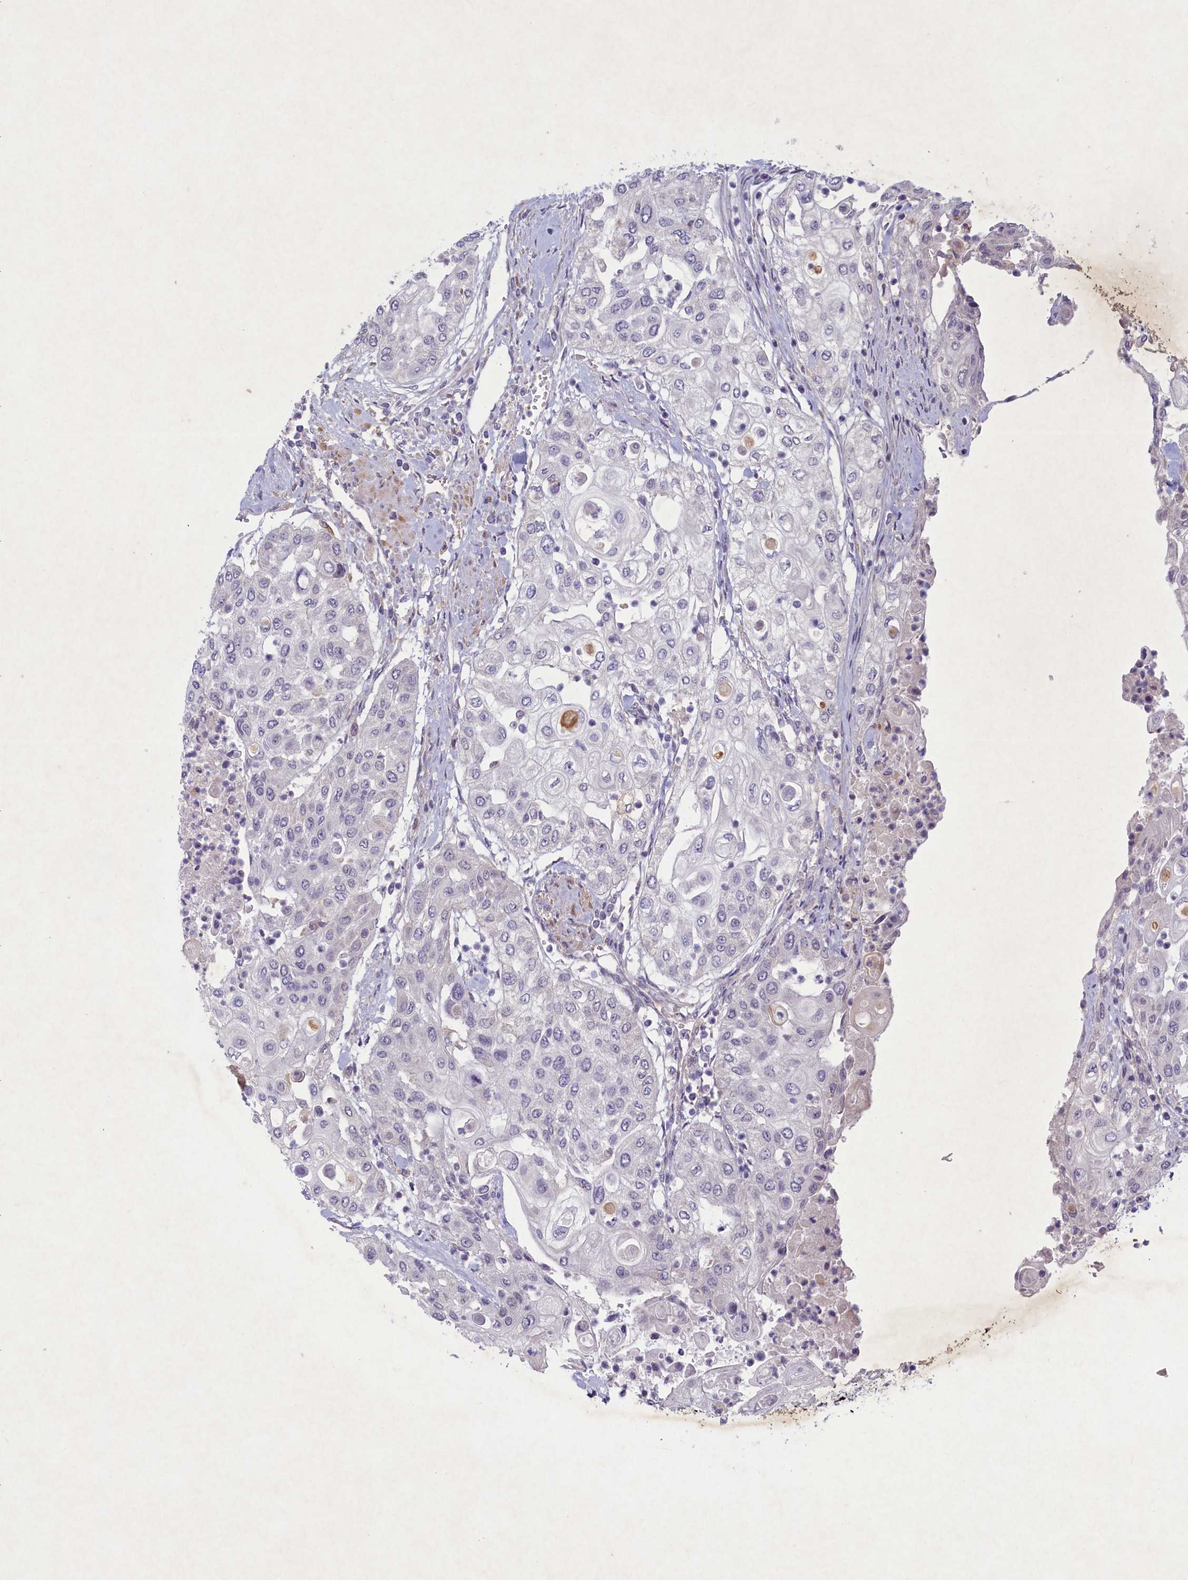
{"staining": {"intensity": "negative", "quantity": "none", "location": "none"}, "tissue": "urothelial cancer", "cell_type": "Tumor cells", "image_type": "cancer", "snomed": [{"axis": "morphology", "description": "Urothelial carcinoma, High grade"}, {"axis": "topography", "description": "Urinary bladder"}], "caption": "Immunohistochemistry (IHC) image of neoplastic tissue: urothelial cancer stained with DAB reveals no significant protein expression in tumor cells.", "gene": "PLEKHG6", "patient": {"sex": "female", "age": 79}}